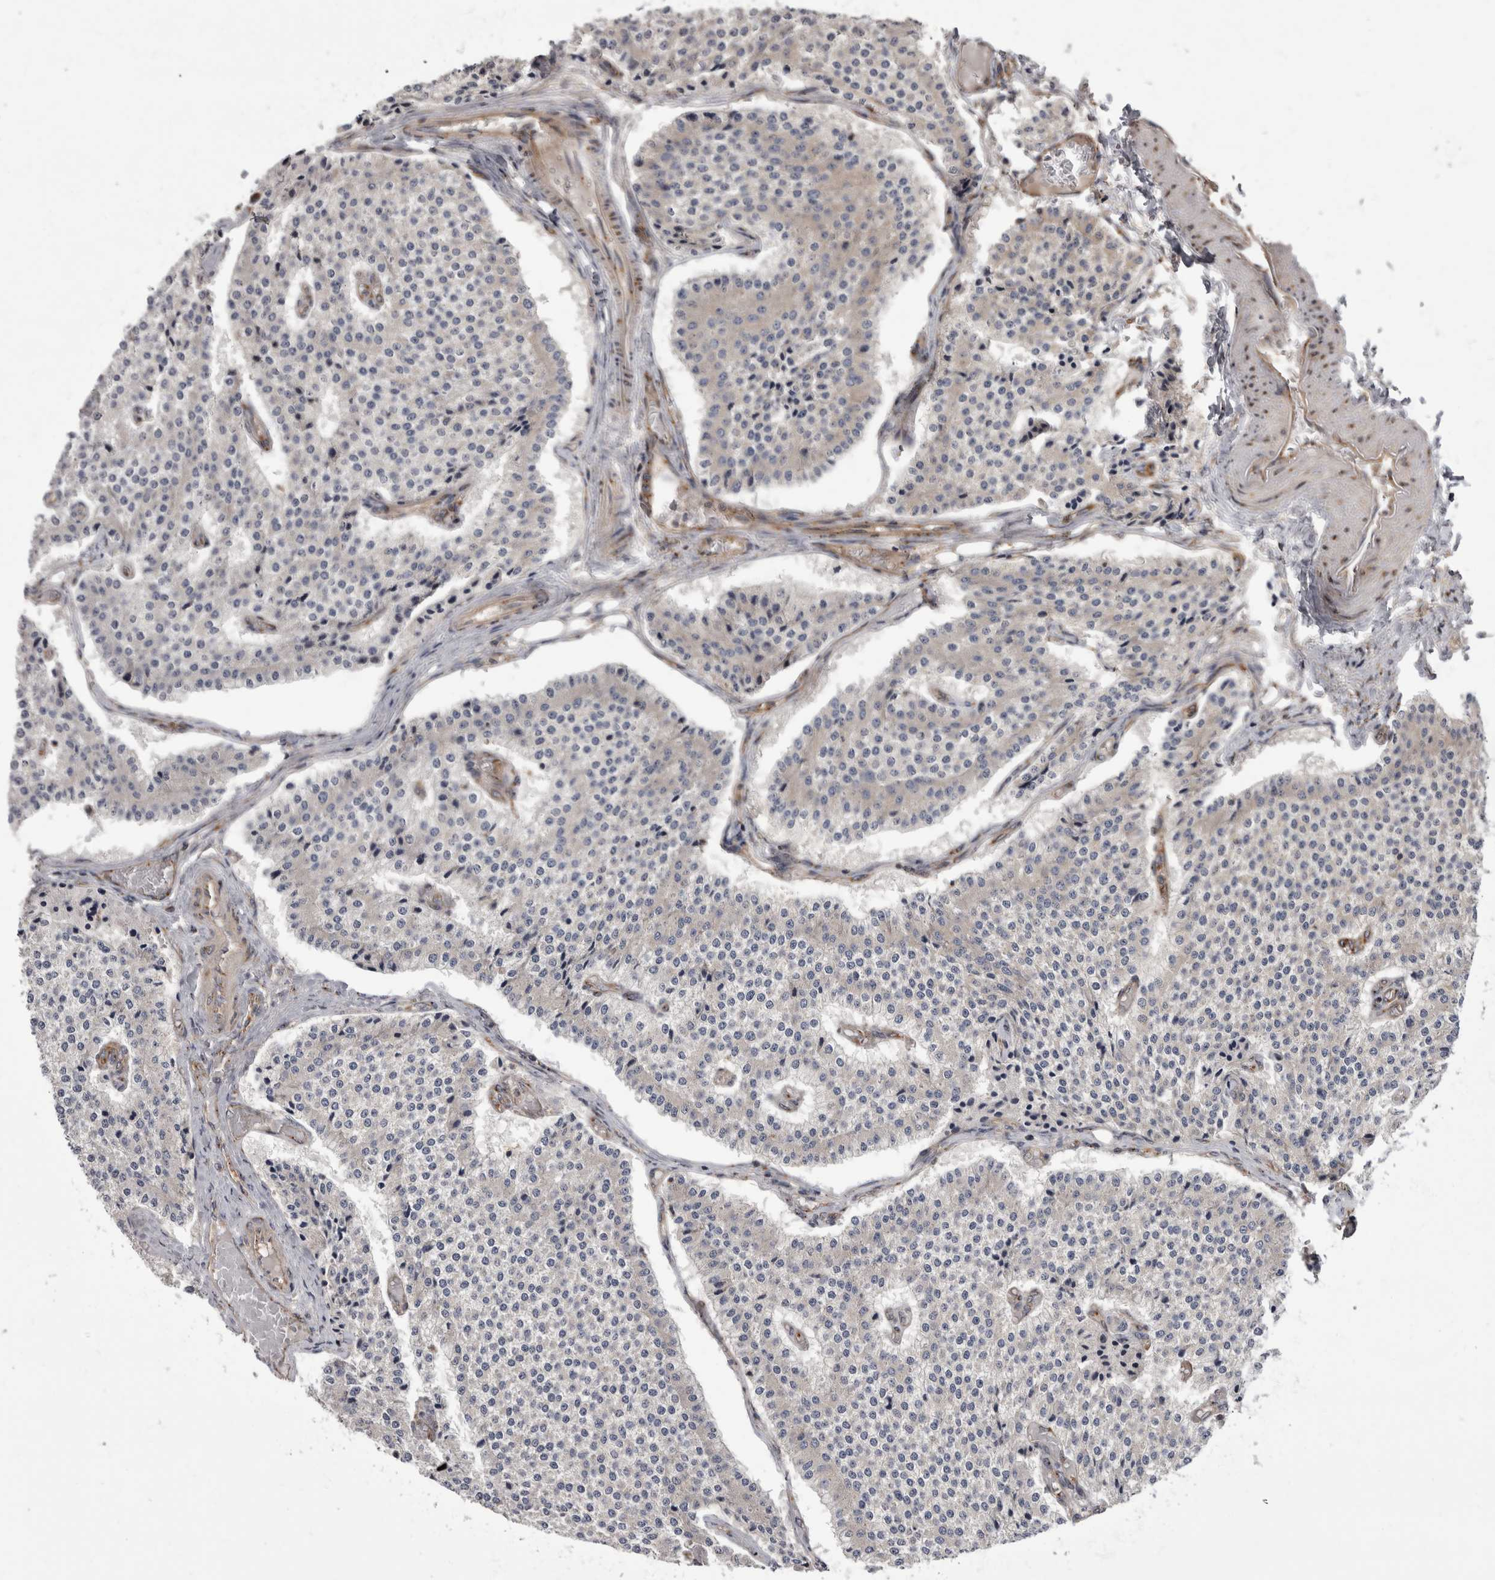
{"staining": {"intensity": "negative", "quantity": "none", "location": "none"}, "tissue": "carcinoid", "cell_type": "Tumor cells", "image_type": "cancer", "snomed": [{"axis": "morphology", "description": "Carcinoid, malignant, NOS"}, {"axis": "topography", "description": "Colon"}], "caption": "A high-resolution micrograph shows IHC staining of carcinoid, which demonstrates no significant staining in tumor cells. (Immunohistochemistry, brightfield microscopy, high magnification).", "gene": "HOOK3", "patient": {"sex": "female", "age": 52}}